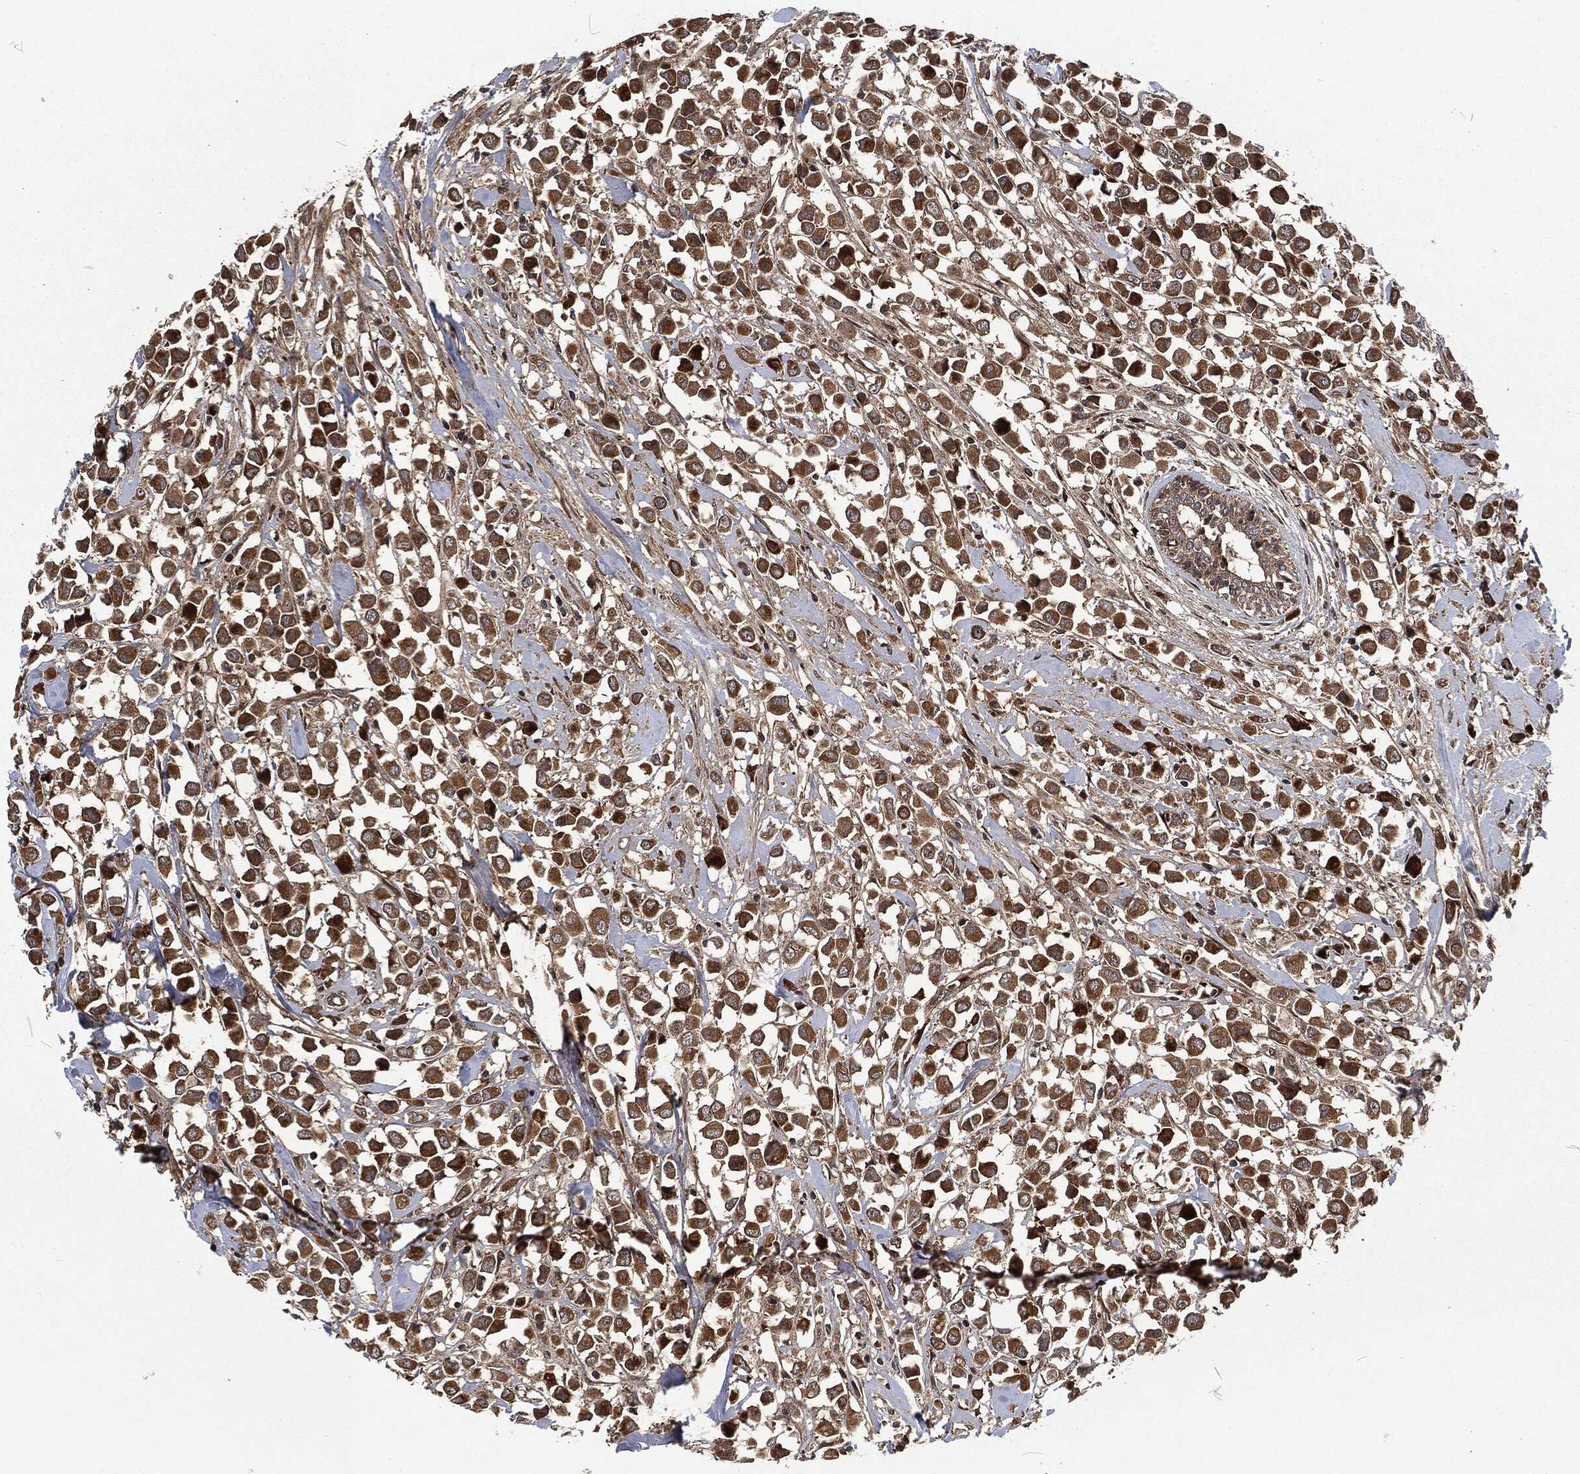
{"staining": {"intensity": "moderate", "quantity": ">75%", "location": "cytoplasmic/membranous"}, "tissue": "breast cancer", "cell_type": "Tumor cells", "image_type": "cancer", "snomed": [{"axis": "morphology", "description": "Duct carcinoma"}, {"axis": "topography", "description": "Breast"}], "caption": "Tumor cells reveal moderate cytoplasmic/membranous staining in approximately >75% of cells in breast intraductal carcinoma.", "gene": "CMPK2", "patient": {"sex": "female", "age": 61}}